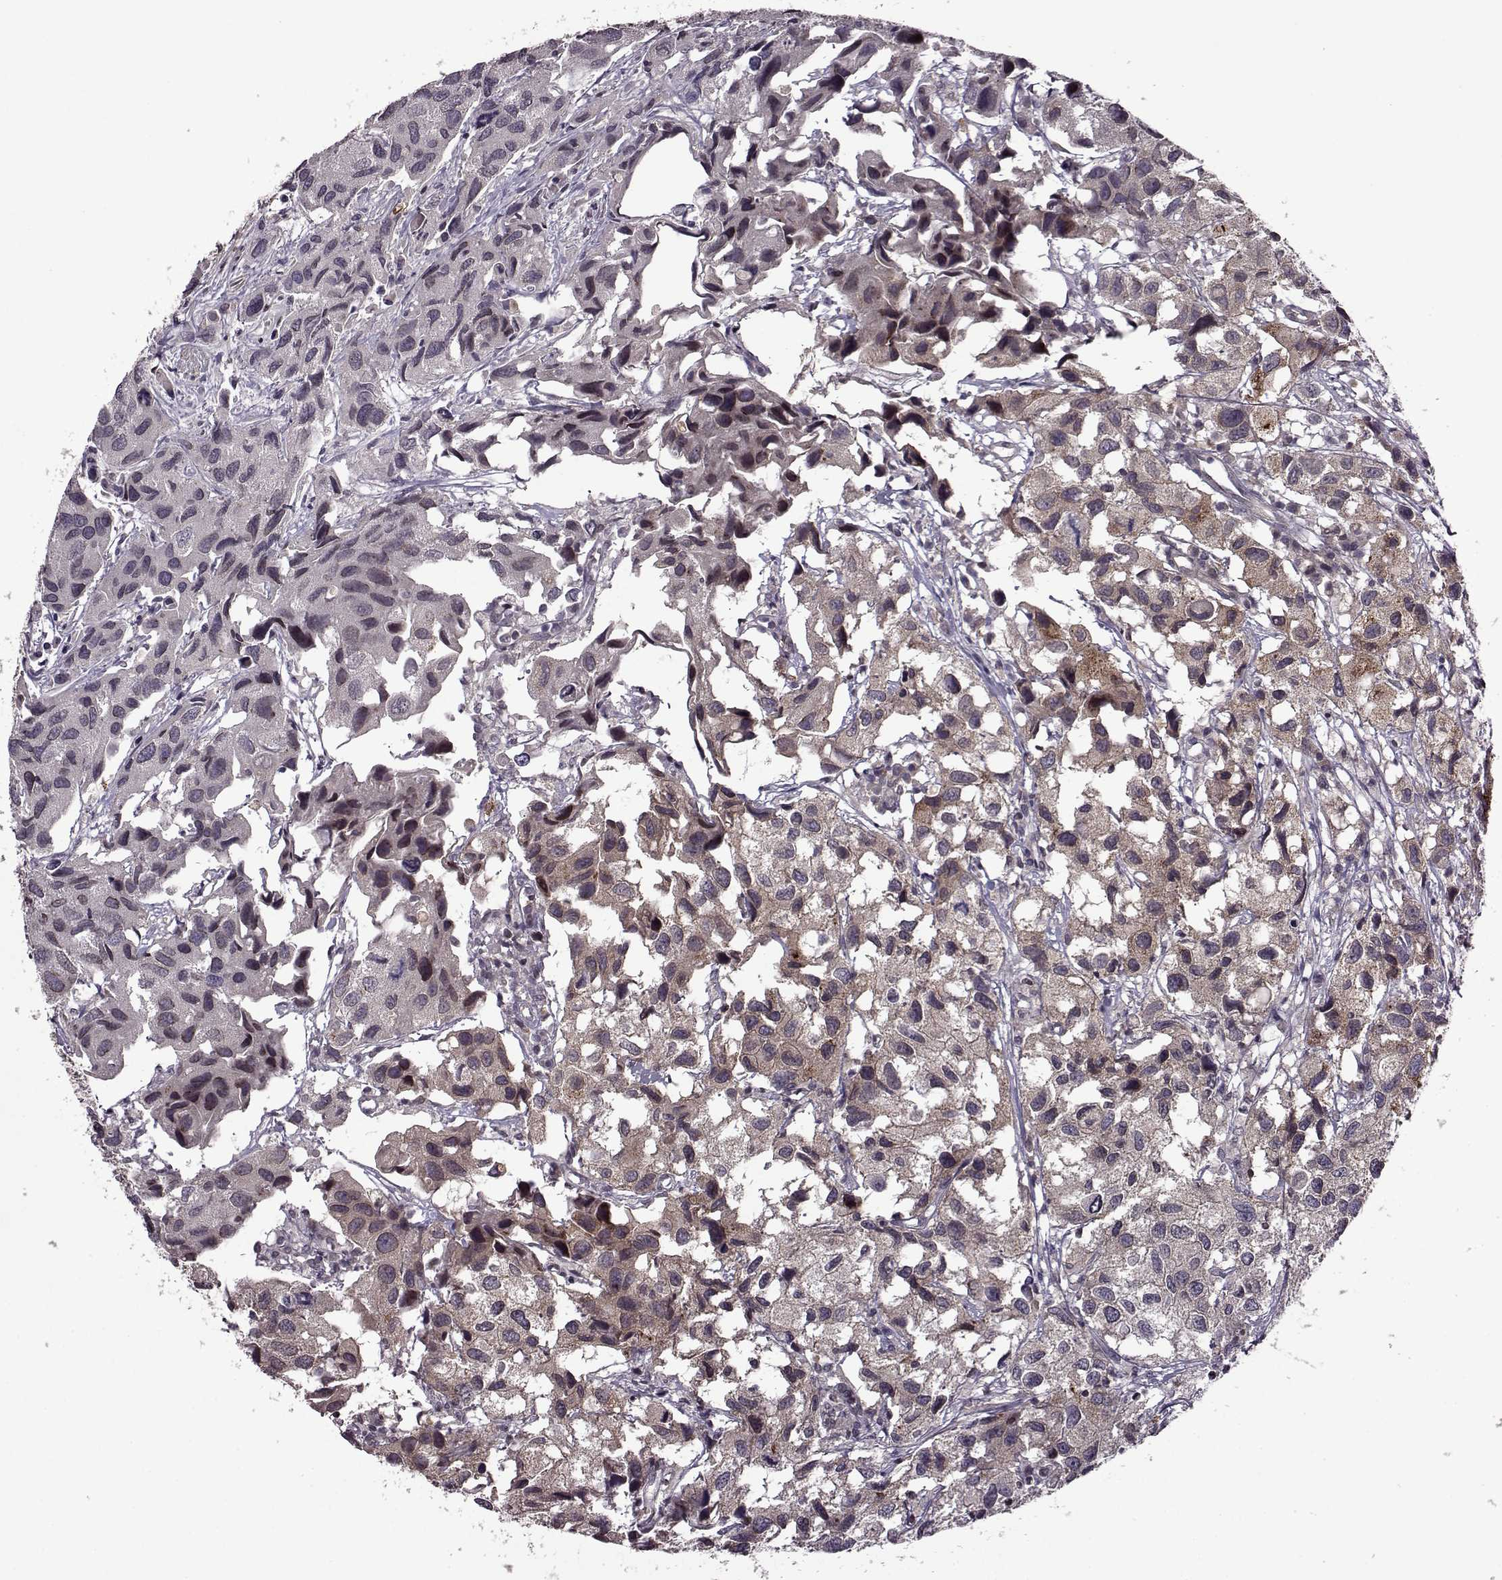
{"staining": {"intensity": "moderate", "quantity": "25%-75%", "location": "cytoplasmic/membranous"}, "tissue": "urothelial cancer", "cell_type": "Tumor cells", "image_type": "cancer", "snomed": [{"axis": "morphology", "description": "Urothelial carcinoma, High grade"}, {"axis": "topography", "description": "Urinary bladder"}], "caption": "High-grade urothelial carcinoma stained with a brown dye demonstrates moderate cytoplasmic/membranous positive positivity in approximately 25%-75% of tumor cells.", "gene": "TRMU", "patient": {"sex": "male", "age": 79}}